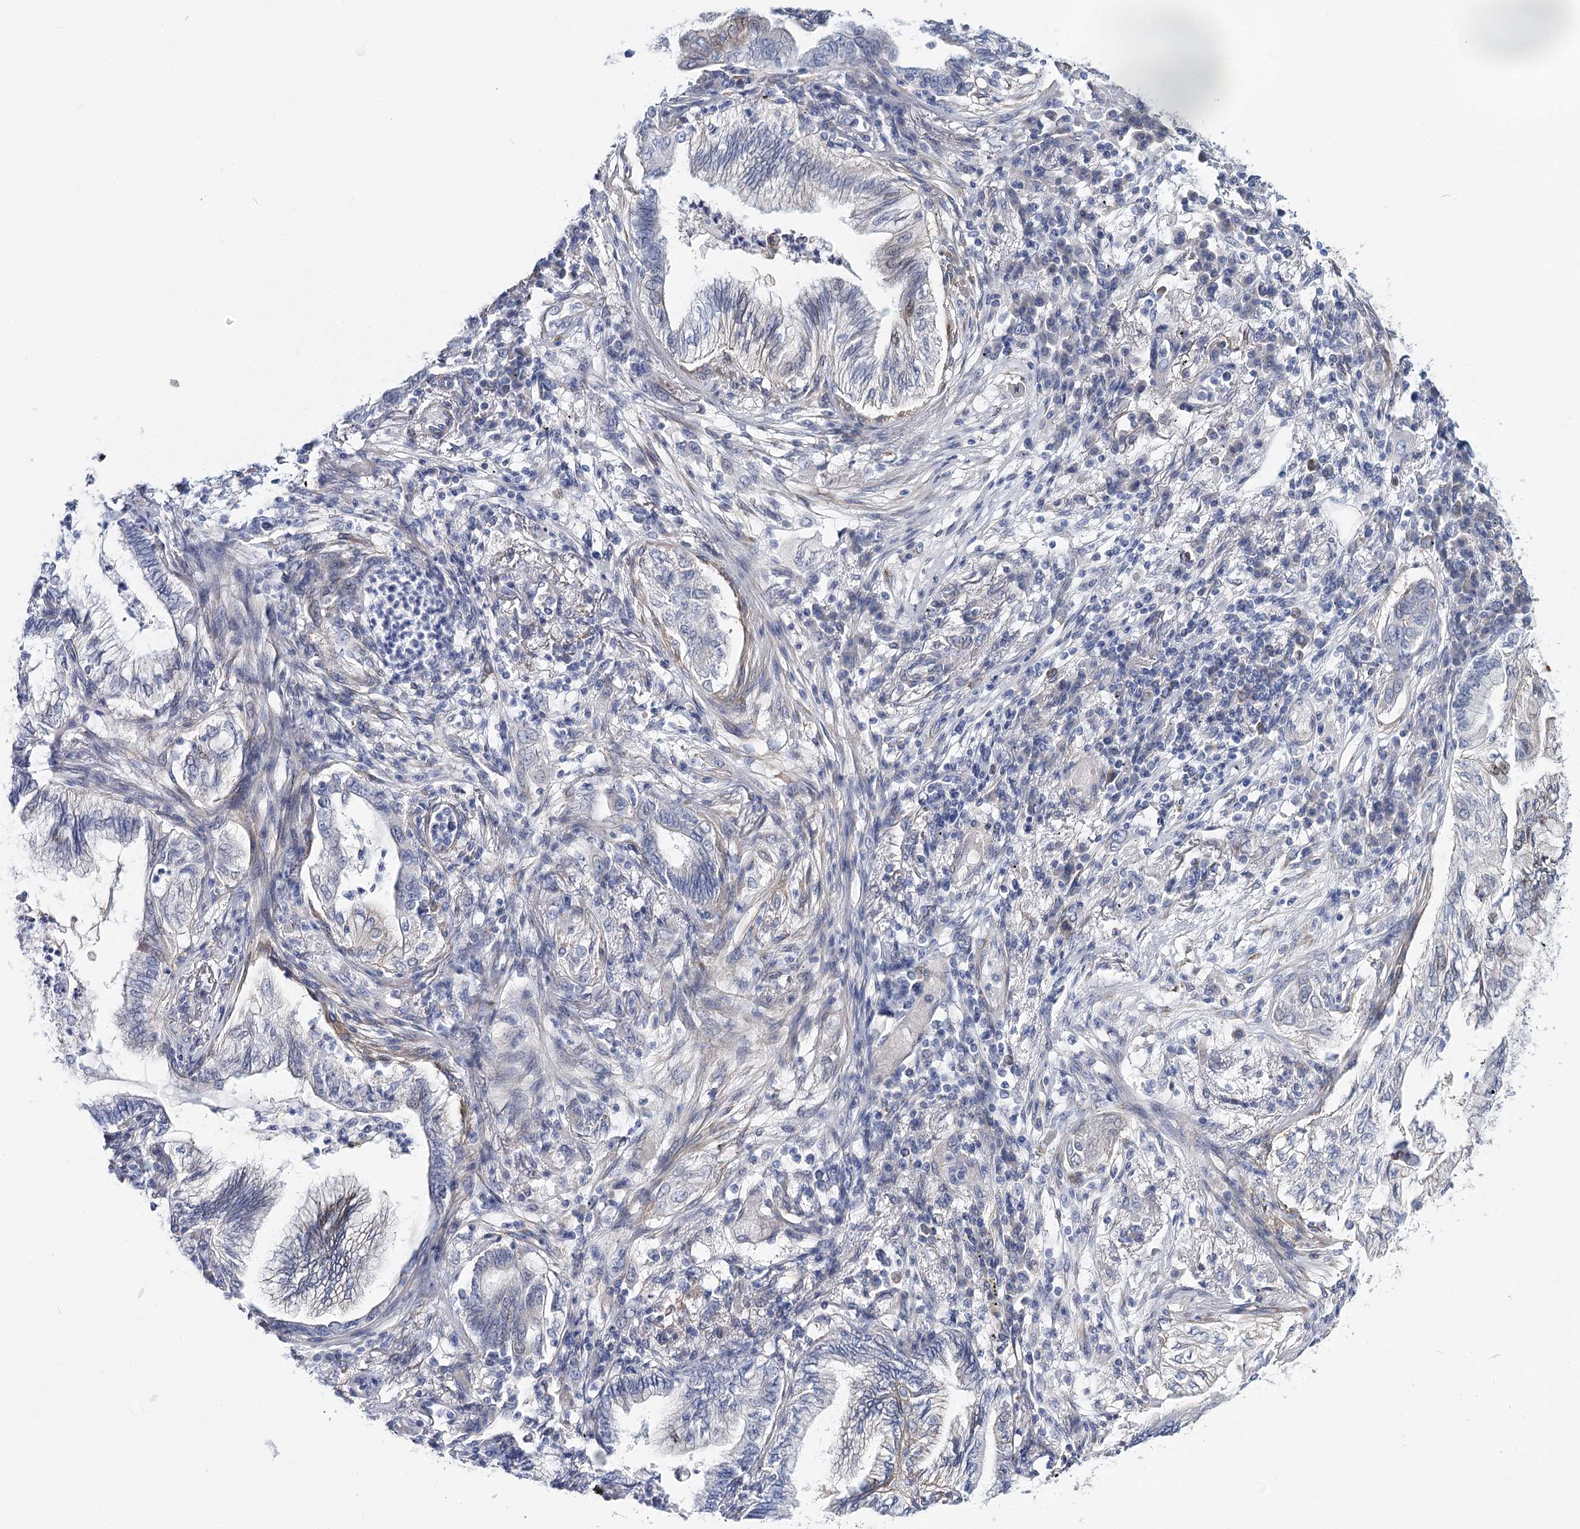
{"staining": {"intensity": "negative", "quantity": "none", "location": "none"}, "tissue": "lung cancer", "cell_type": "Tumor cells", "image_type": "cancer", "snomed": [{"axis": "morphology", "description": "Normal tissue, NOS"}, {"axis": "morphology", "description": "Adenocarcinoma, NOS"}, {"axis": "topography", "description": "Bronchus"}, {"axis": "topography", "description": "Lung"}], "caption": "Adenocarcinoma (lung) was stained to show a protein in brown. There is no significant staining in tumor cells. The staining is performed using DAB brown chromogen with nuclei counter-stained in using hematoxylin.", "gene": "TEX12", "patient": {"sex": "female", "age": 70}}